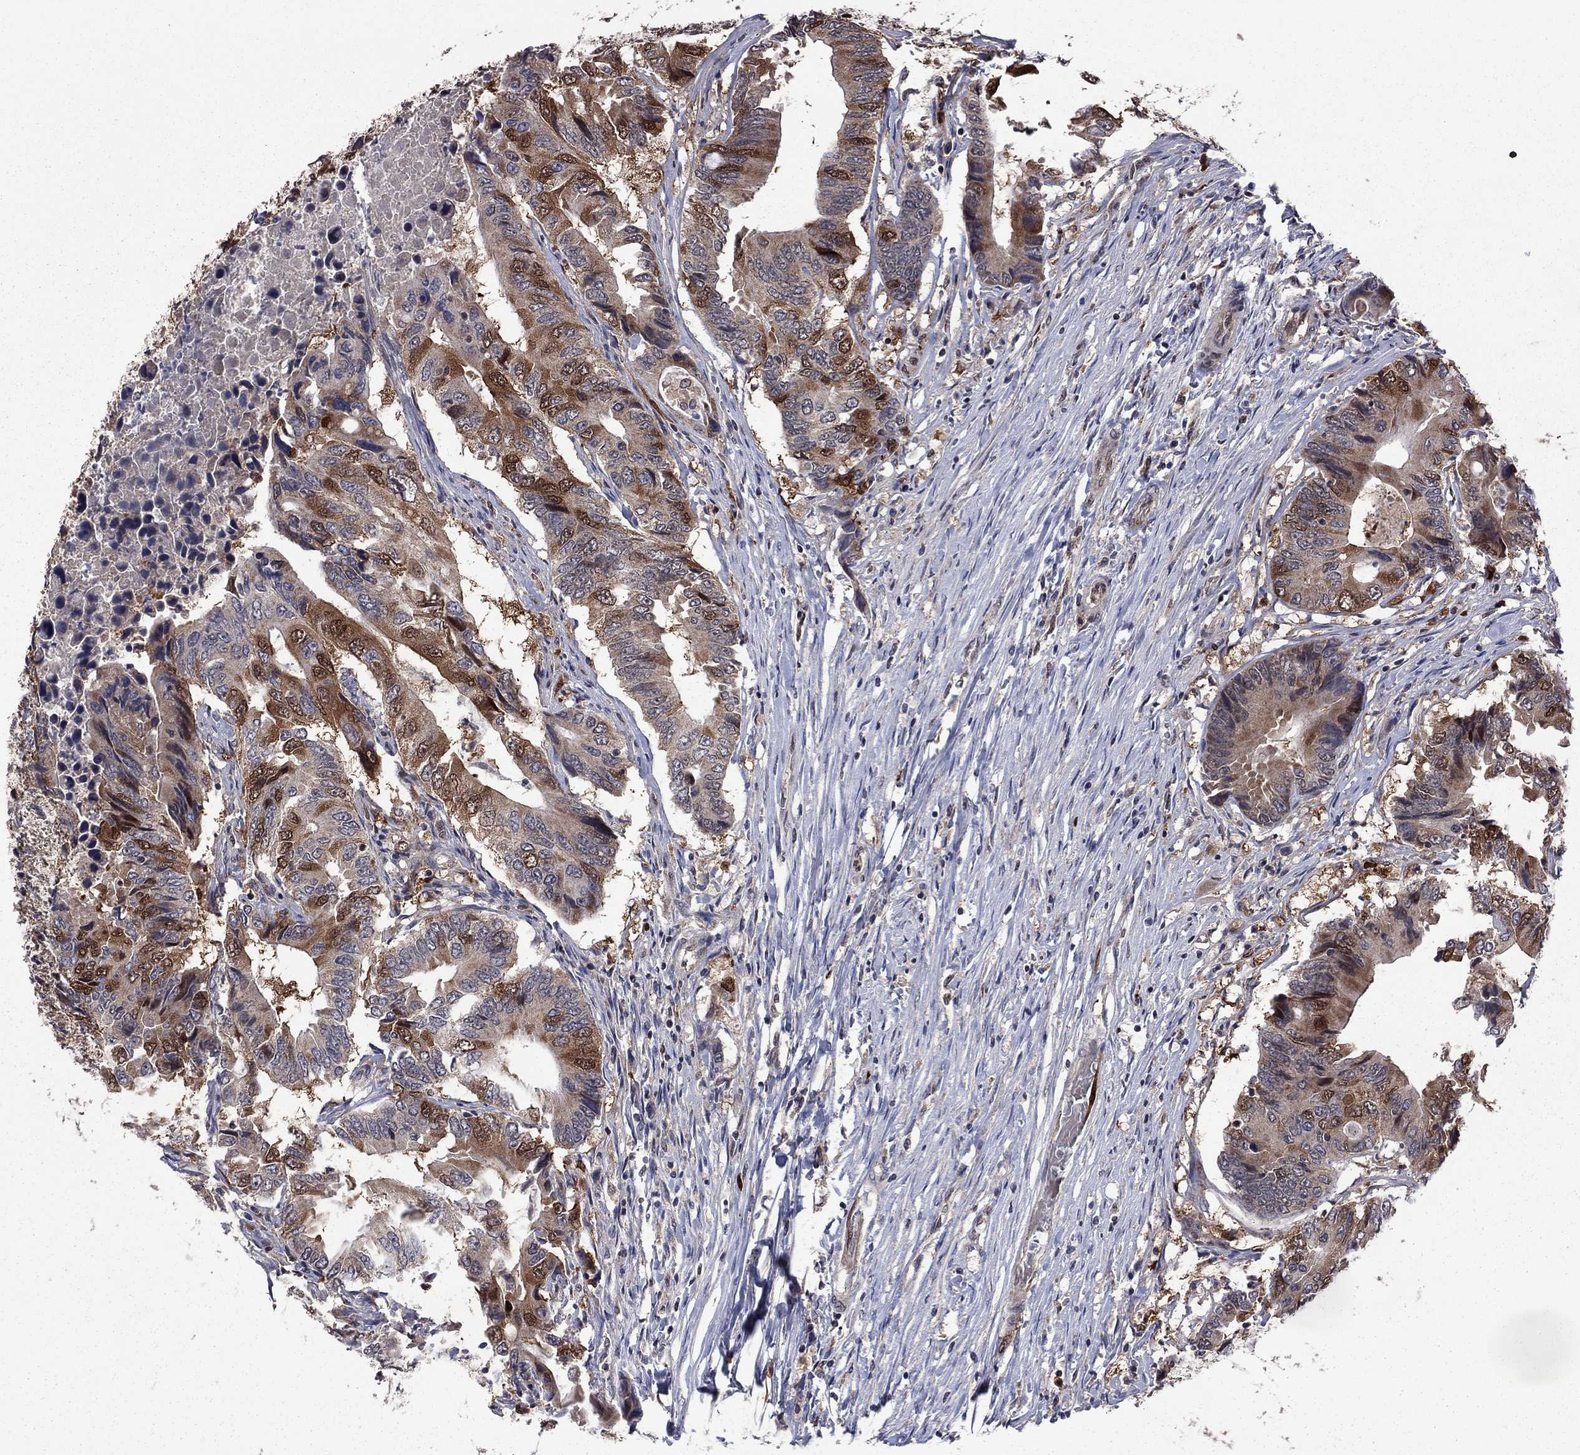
{"staining": {"intensity": "strong", "quantity": "25%-75%", "location": "cytoplasmic/membranous"}, "tissue": "colorectal cancer", "cell_type": "Tumor cells", "image_type": "cancer", "snomed": [{"axis": "morphology", "description": "Adenocarcinoma, NOS"}, {"axis": "topography", "description": "Colon"}], "caption": "Immunohistochemical staining of human colorectal cancer demonstrates high levels of strong cytoplasmic/membranous protein positivity in approximately 25%-75% of tumor cells.", "gene": "GPAA1", "patient": {"sex": "female", "age": 90}}